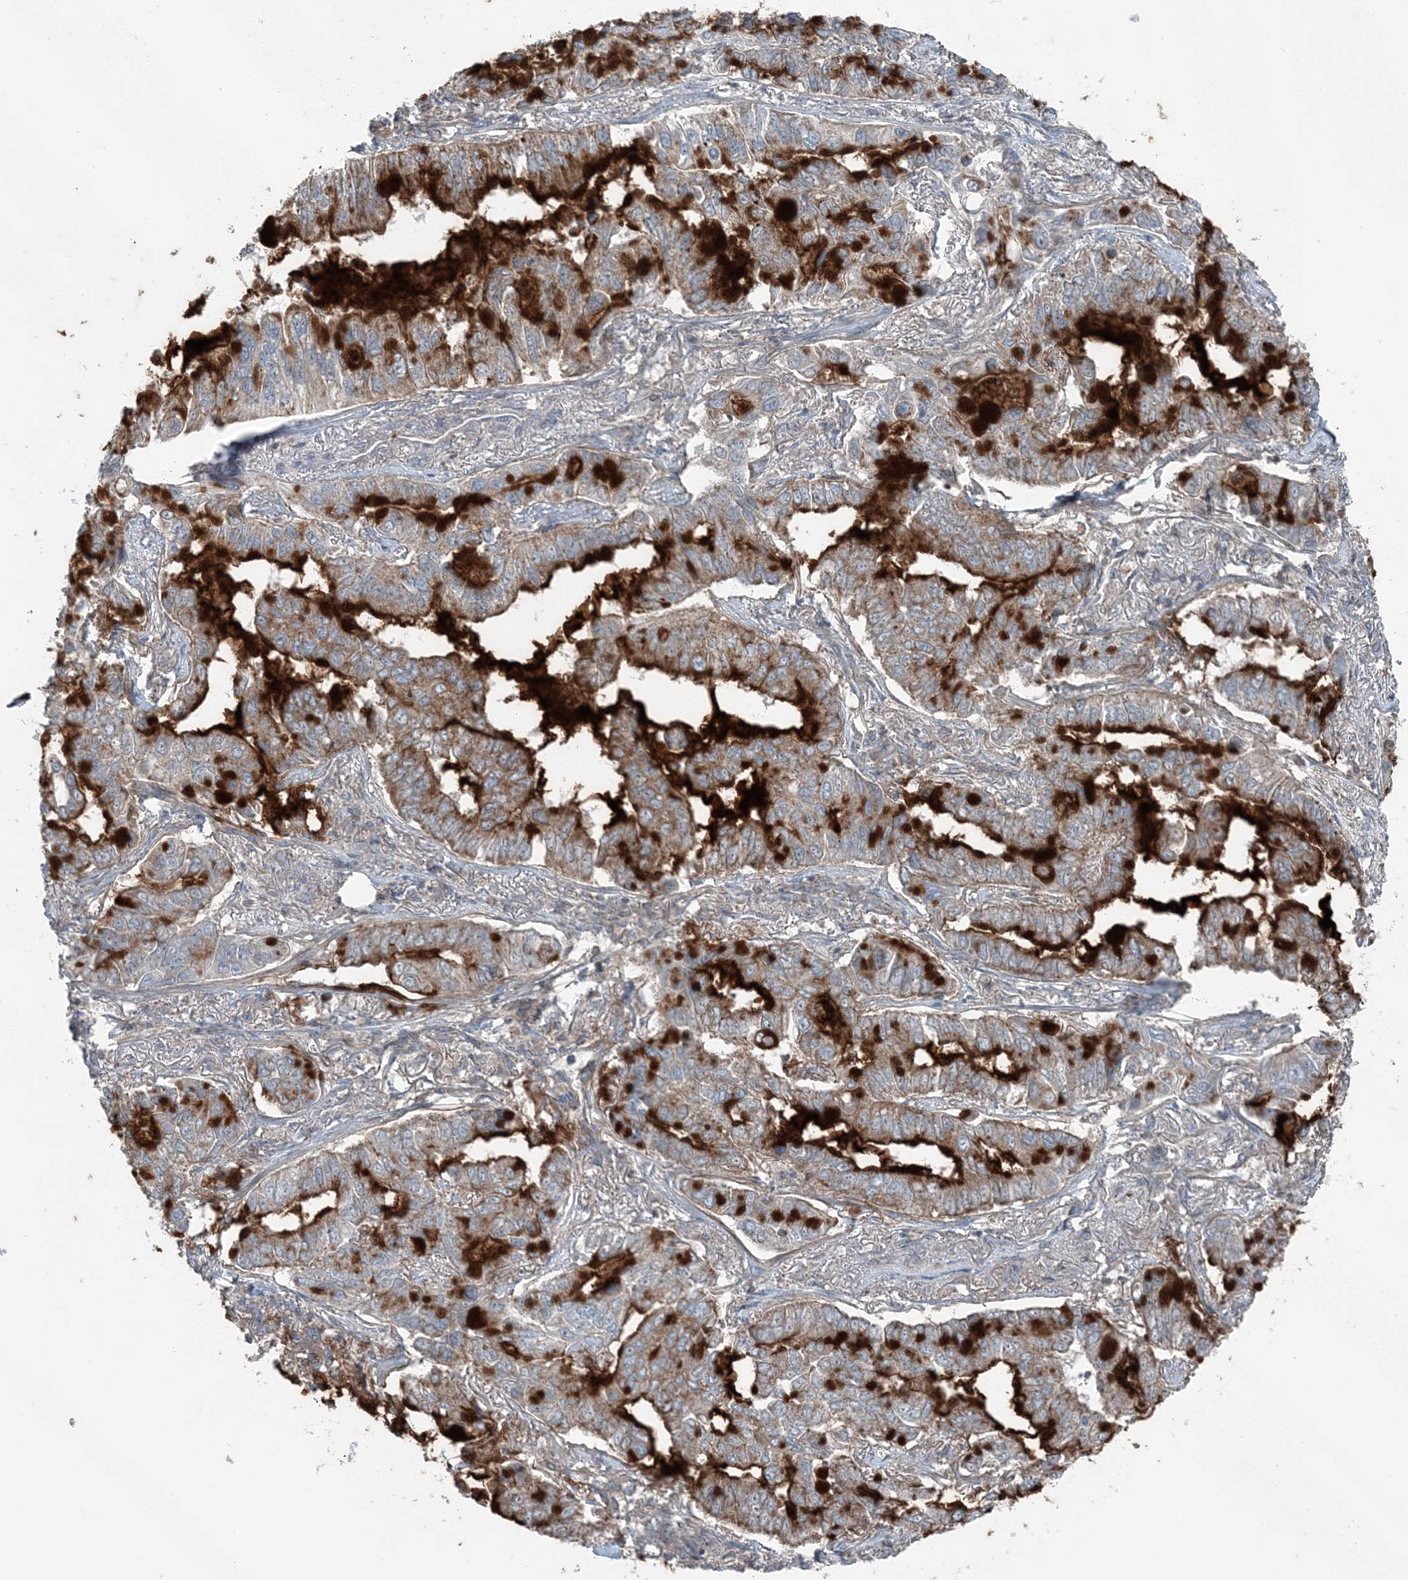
{"staining": {"intensity": "moderate", "quantity": ">75%", "location": "cytoplasmic/membranous"}, "tissue": "lung cancer", "cell_type": "Tumor cells", "image_type": "cancer", "snomed": [{"axis": "morphology", "description": "Adenocarcinoma, NOS"}, {"axis": "topography", "description": "Lung"}], "caption": "The image exhibits immunohistochemical staining of lung cancer (adenocarcinoma). There is moderate cytoplasmic/membranous positivity is seen in about >75% of tumor cells.", "gene": "KY", "patient": {"sex": "male", "age": 64}}